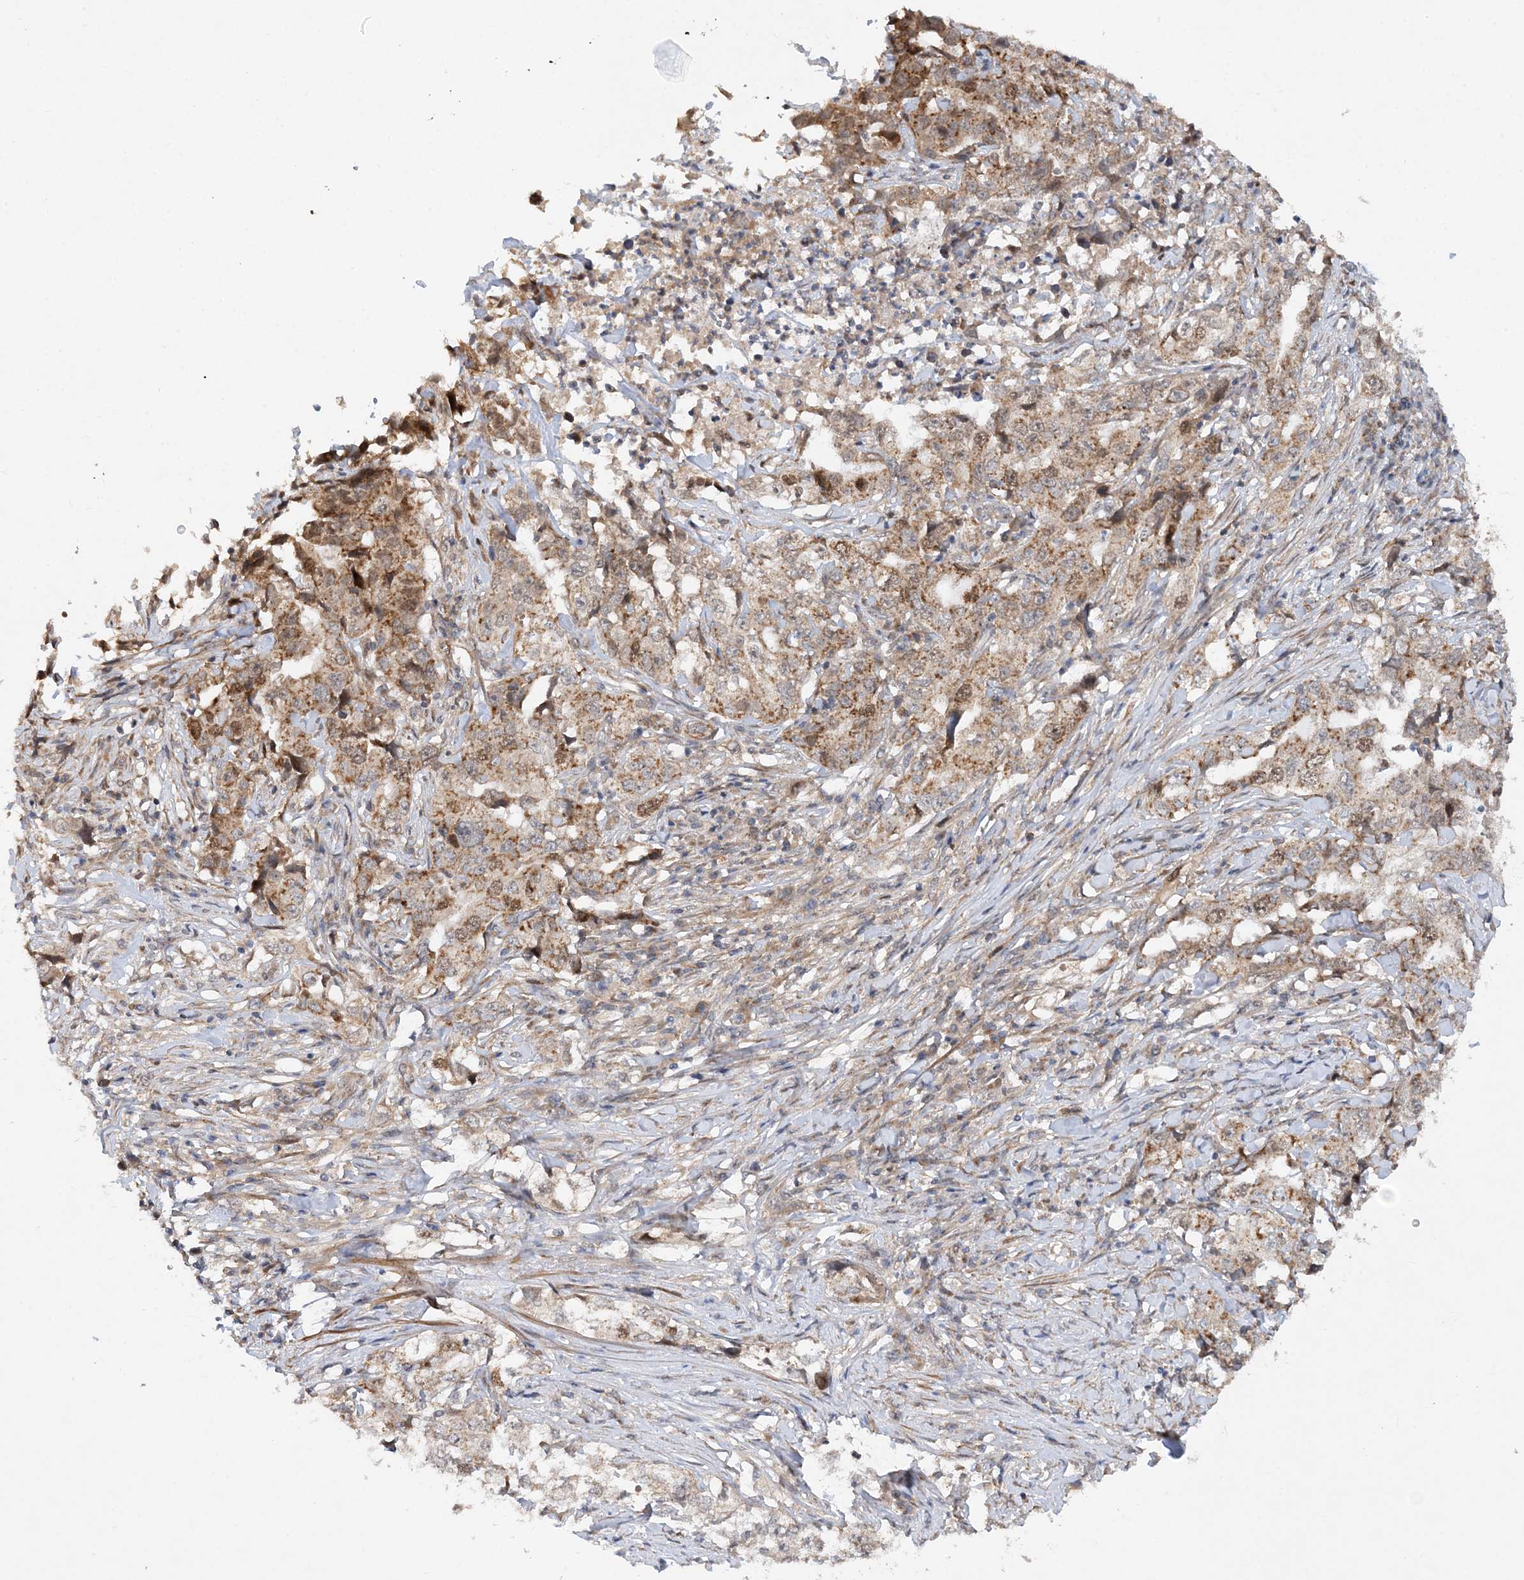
{"staining": {"intensity": "moderate", "quantity": "25%-75%", "location": "cytoplasmic/membranous,nuclear"}, "tissue": "lung cancer", "cell_type": "Tumor cells", "image_type": "cancer", "snomed": [{"axis": "morphology", "description": "Adenocarcinoma, NOS"}, {"axis": "topography", "description": "Lung"}], "caption": "DAB (3,3'-diaminobenzidine) immunohistochemical staining of human adenocarcinoma (lung) shows moderate cytoplasmic/membranous and nuclear protein positivity in approximately 25%-75% of tumor cells.", "gene": "MXI1", "patient": {"sex": "female", "age": 51}}